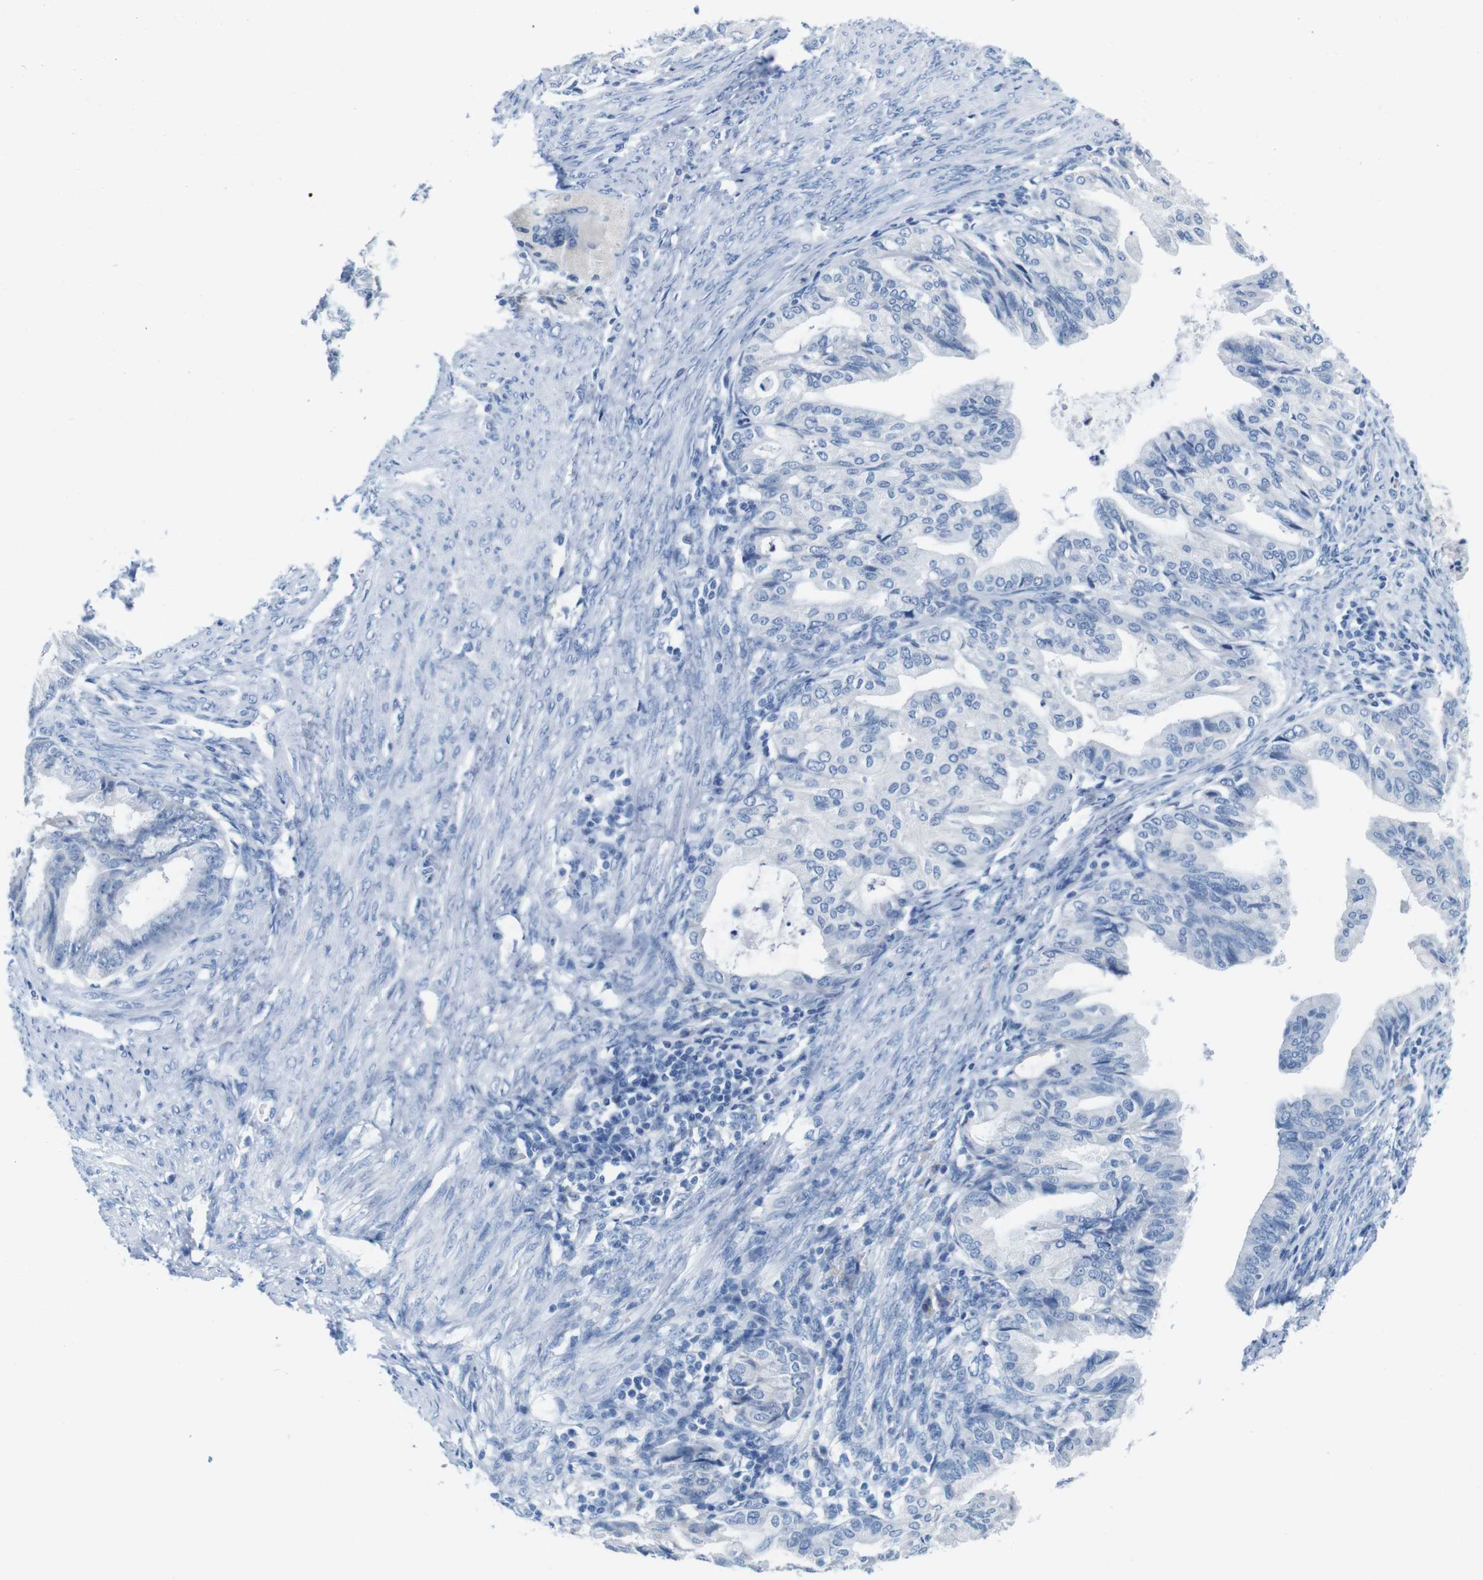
{"staining": {"intensity": "negative", "quantity": "none", "location": "none"}, "tissue": "endometrial cancer", "cell_type": "Tumor cells", "image_type": "cancer", "snomed": [{"axis": "morphology", "description": "Adenocarcinoma, NOS"}, {"axis": "topography", "description": "Endometrium"}], "caption": "High power microscopy image of an immunohistochemistry (IHC) micrograph of endometrial adenocarcinoma, revealing no significant expression in tumor cells.", "gene": "IGSF8", "patient": {"sex": "female", "age": 86}}